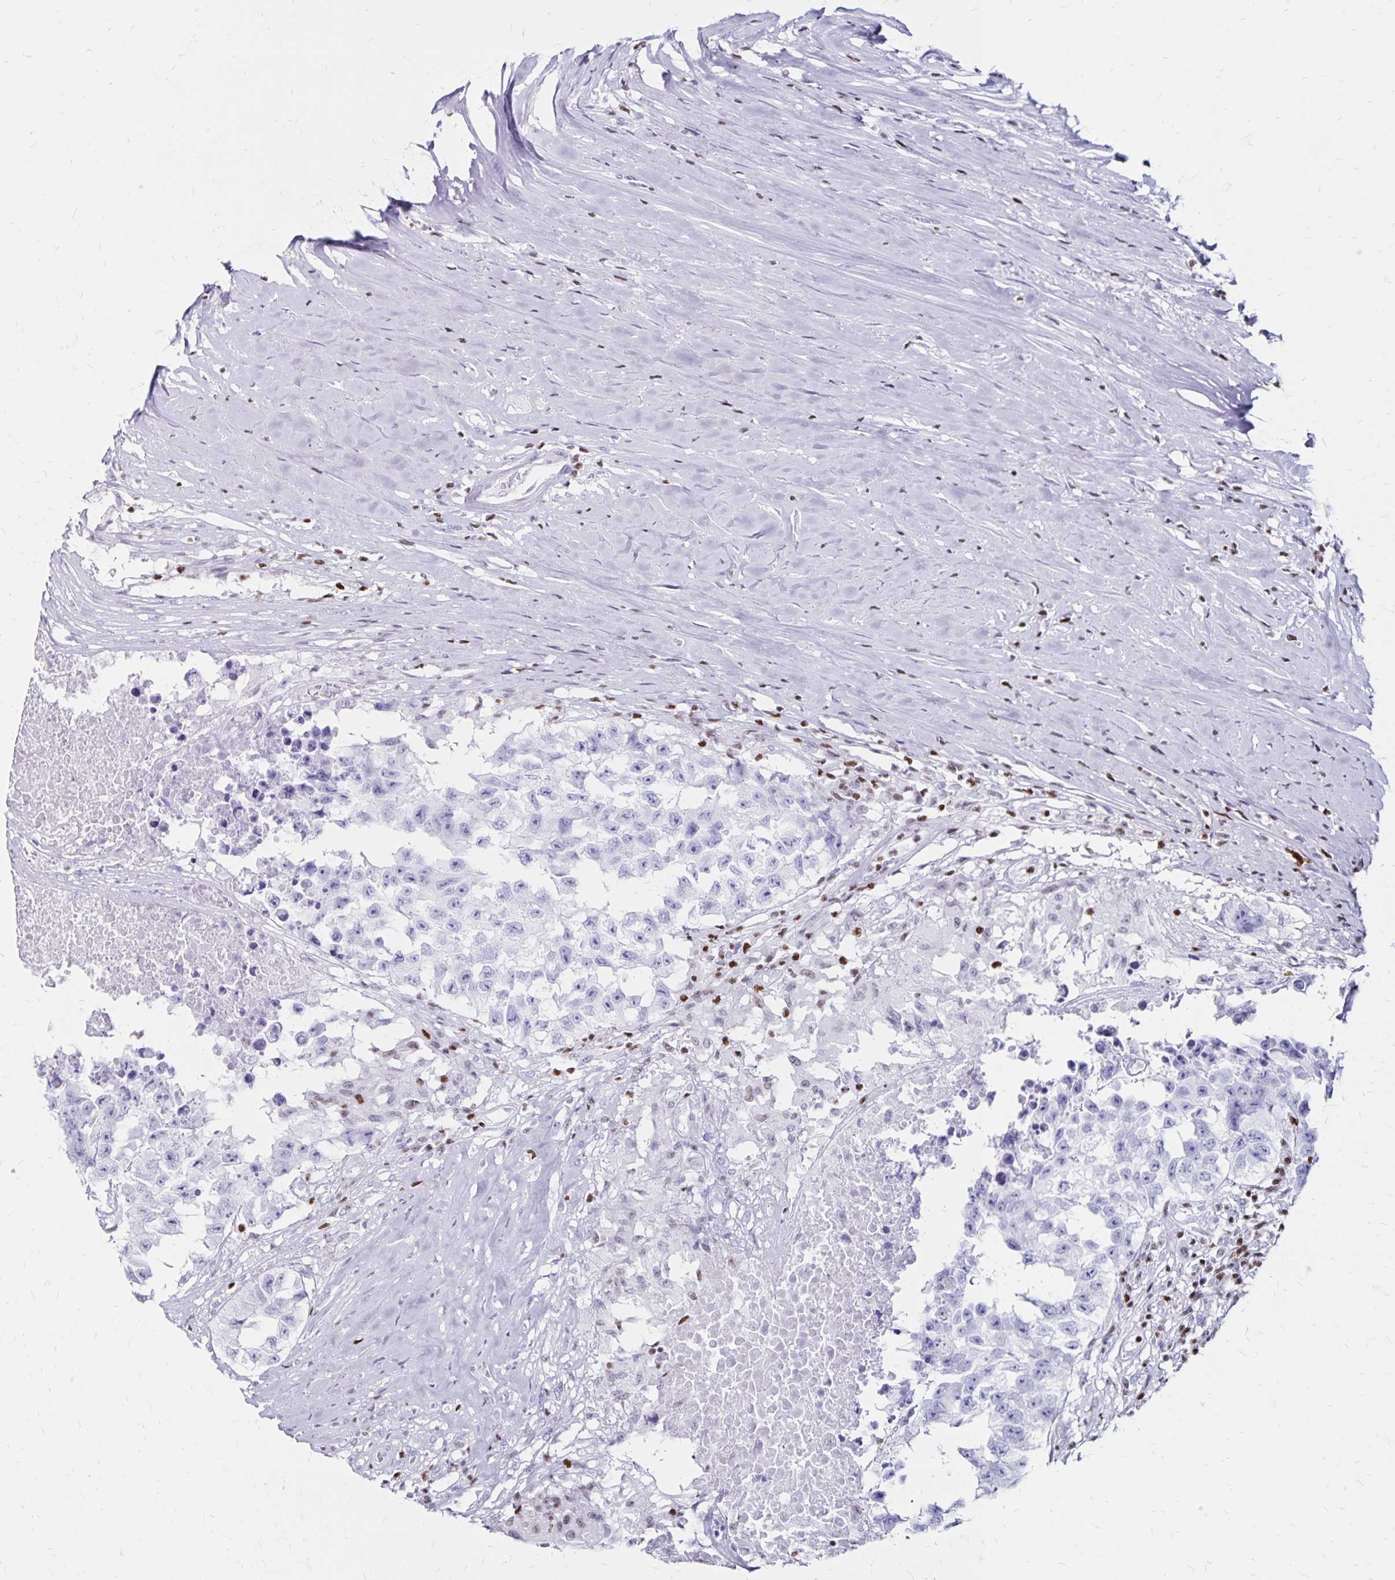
{"staining": {"intensity": "negative", "quantity": "none", "location": "none"}, "tissue": "testis cancer", "cell_type": "Tumor cells", "image_type": "cancer", "snomed": [{"axis": "morphology", "description": "Carcinoma, Embryonal, NOS"}, {"axis": "topography", "description": "Testis"}], "caption": "Immunohistochemistry (IHC) histopathology image of neoplastic tissue: embryonal carcinoma (testis) stained with DAB exhibits no significant protein expression in tumor cells. Brightfield microscopy of immunohistochemistry (IHC) stained with DAB (3,3'-diaminobenzidine) (brown) and hematoxylin (blue), captured at high magnification.", "gene": "IKZF1", "patient": {"sex": "male", "age": 83}}